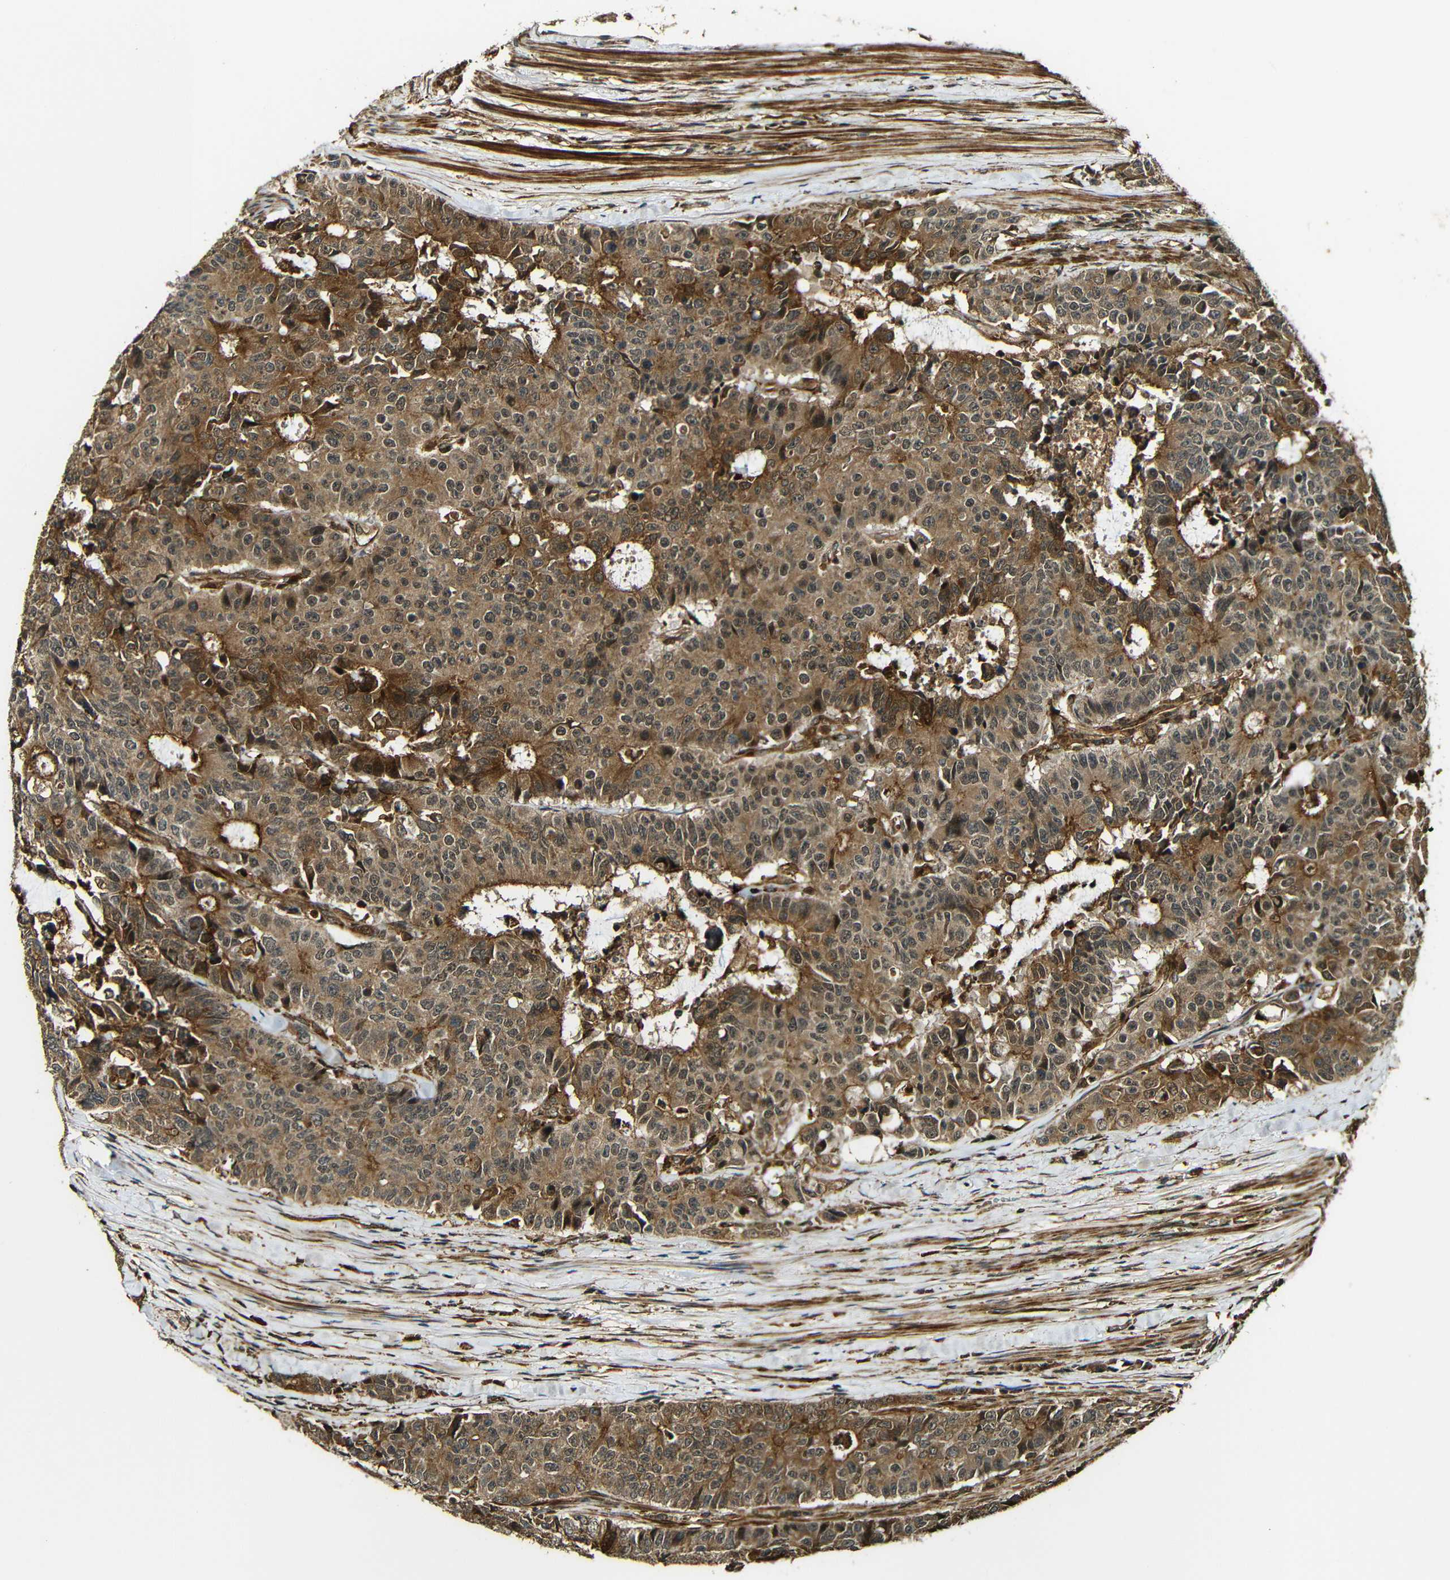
{"staining": {"intensity": "moderate", "quantity": ">75%", "location": "cytoplasmic/membranous"}, "tissue": "colorectal cancer", "cell_type": "Tumor cells", "image_type": "cancer", "snomed": [{"axis": "morphology", "description": "Adenocarcinoma, NOS"}, {"axis": "topography", "description": "Colon"}], "caption": "IHC staining of adenocarcinoma (colorectal), which reveals medium levels of moderate cytoplasmic/membranous staining in about >75% of tumor cells indicating moderate cytoplasmic/membranous protein staining. The staining was performed using DAB (brown) for protein detection and nuclei were counterstained in hematoxylin (blue).", "gene": "CASP8", "patient": {"sex": "female", "age": 86}}